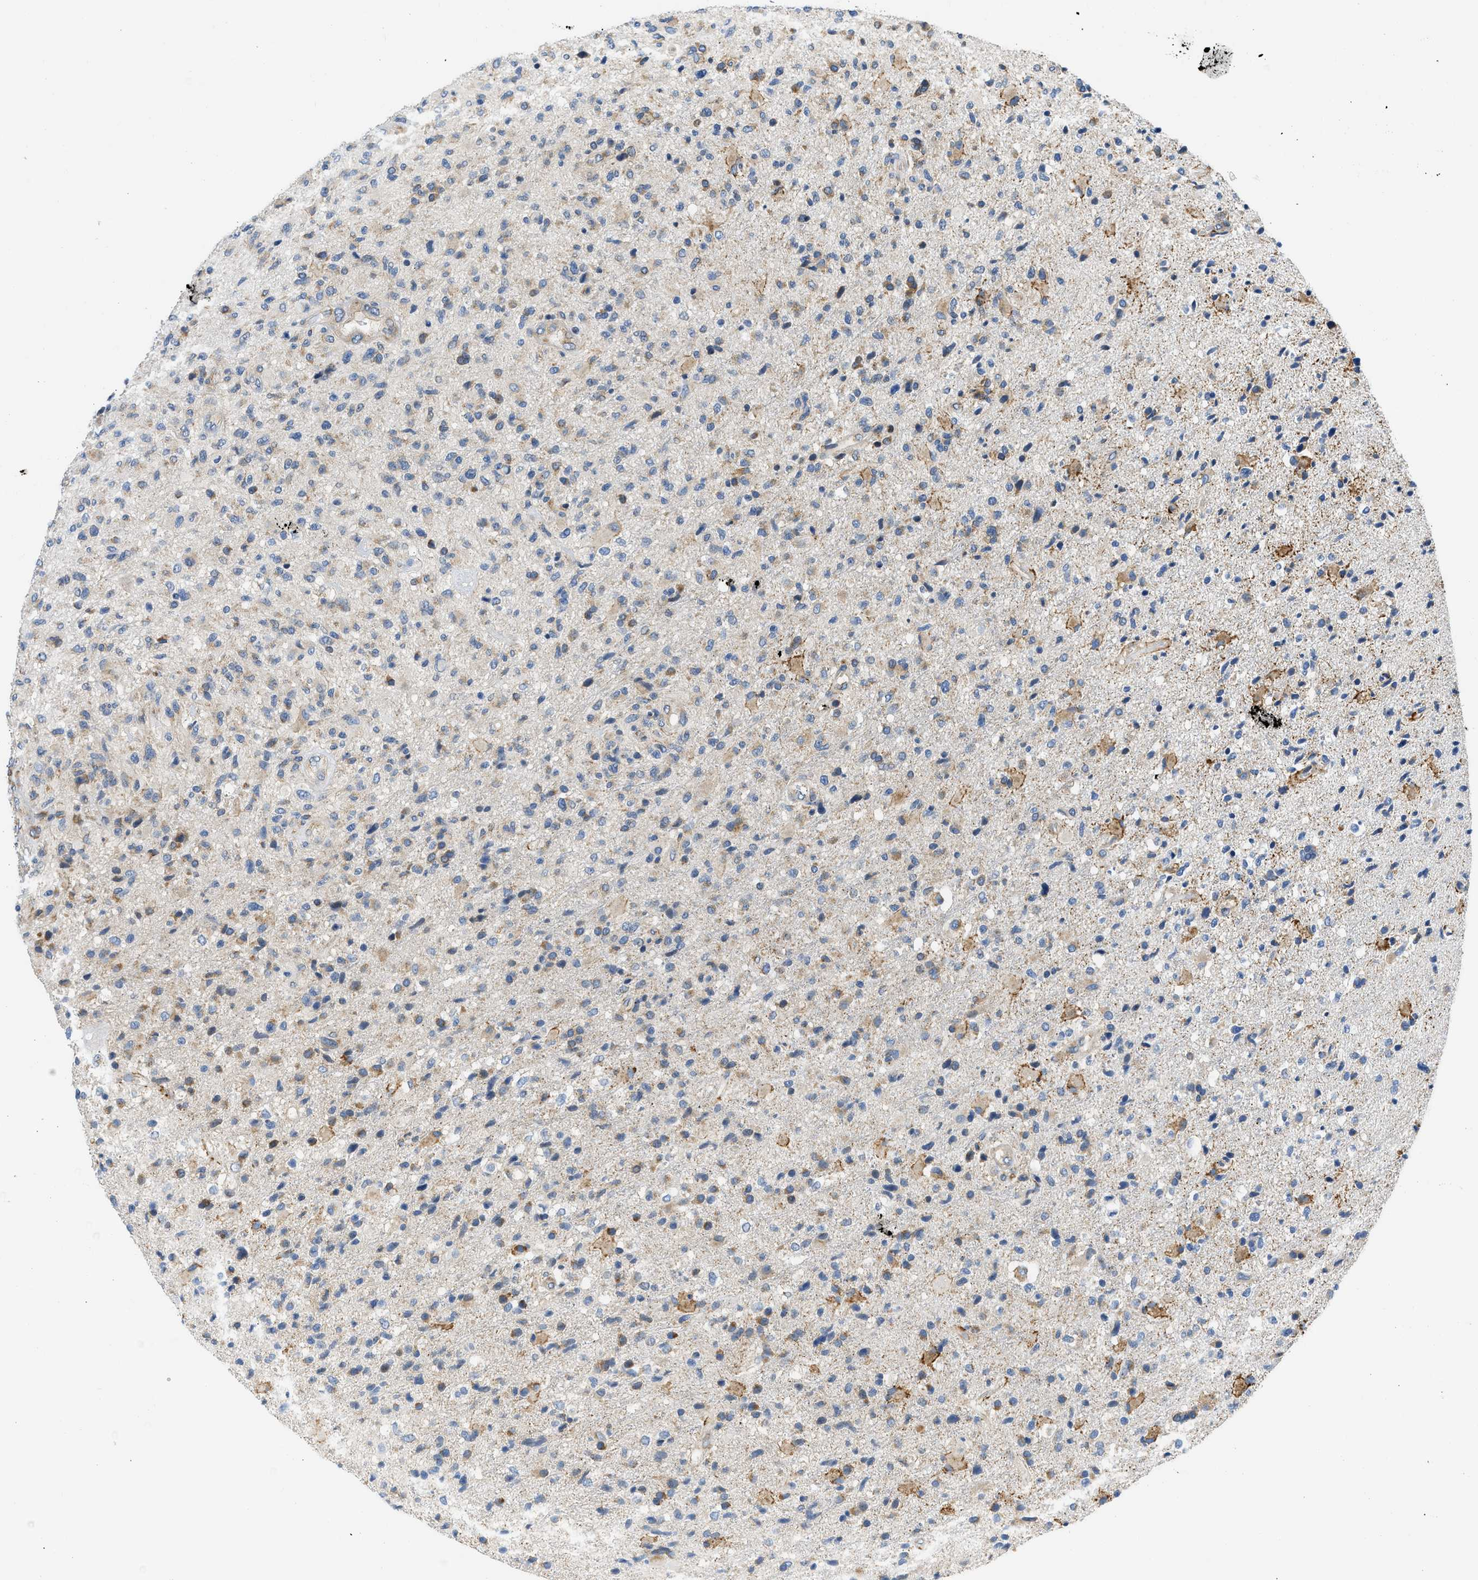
{"staining": {"intensity": "moderate", "quantity": "25%-75%", "location": "cytoplasmic/membranous"}, "tissue": "glioma", "cell_type": "Tumor cells", "image_type": "cancer", "snomed": [{"axis": "morphology", "description": "Glioma, malignant, High grade"}, {"axis": "topography", "description": "Brain"}], "caption": "IHC image of neoplastic tissue: human glioma stained using IHC shows medium levels of moderate protein expression localized specifically in the cytoplasmic/membranous of tumor cells, appearing as a cytoplasmic/membranous brown color.", "gene": "CAMKK2", "patient": {"sex": "male", "age": 72}}